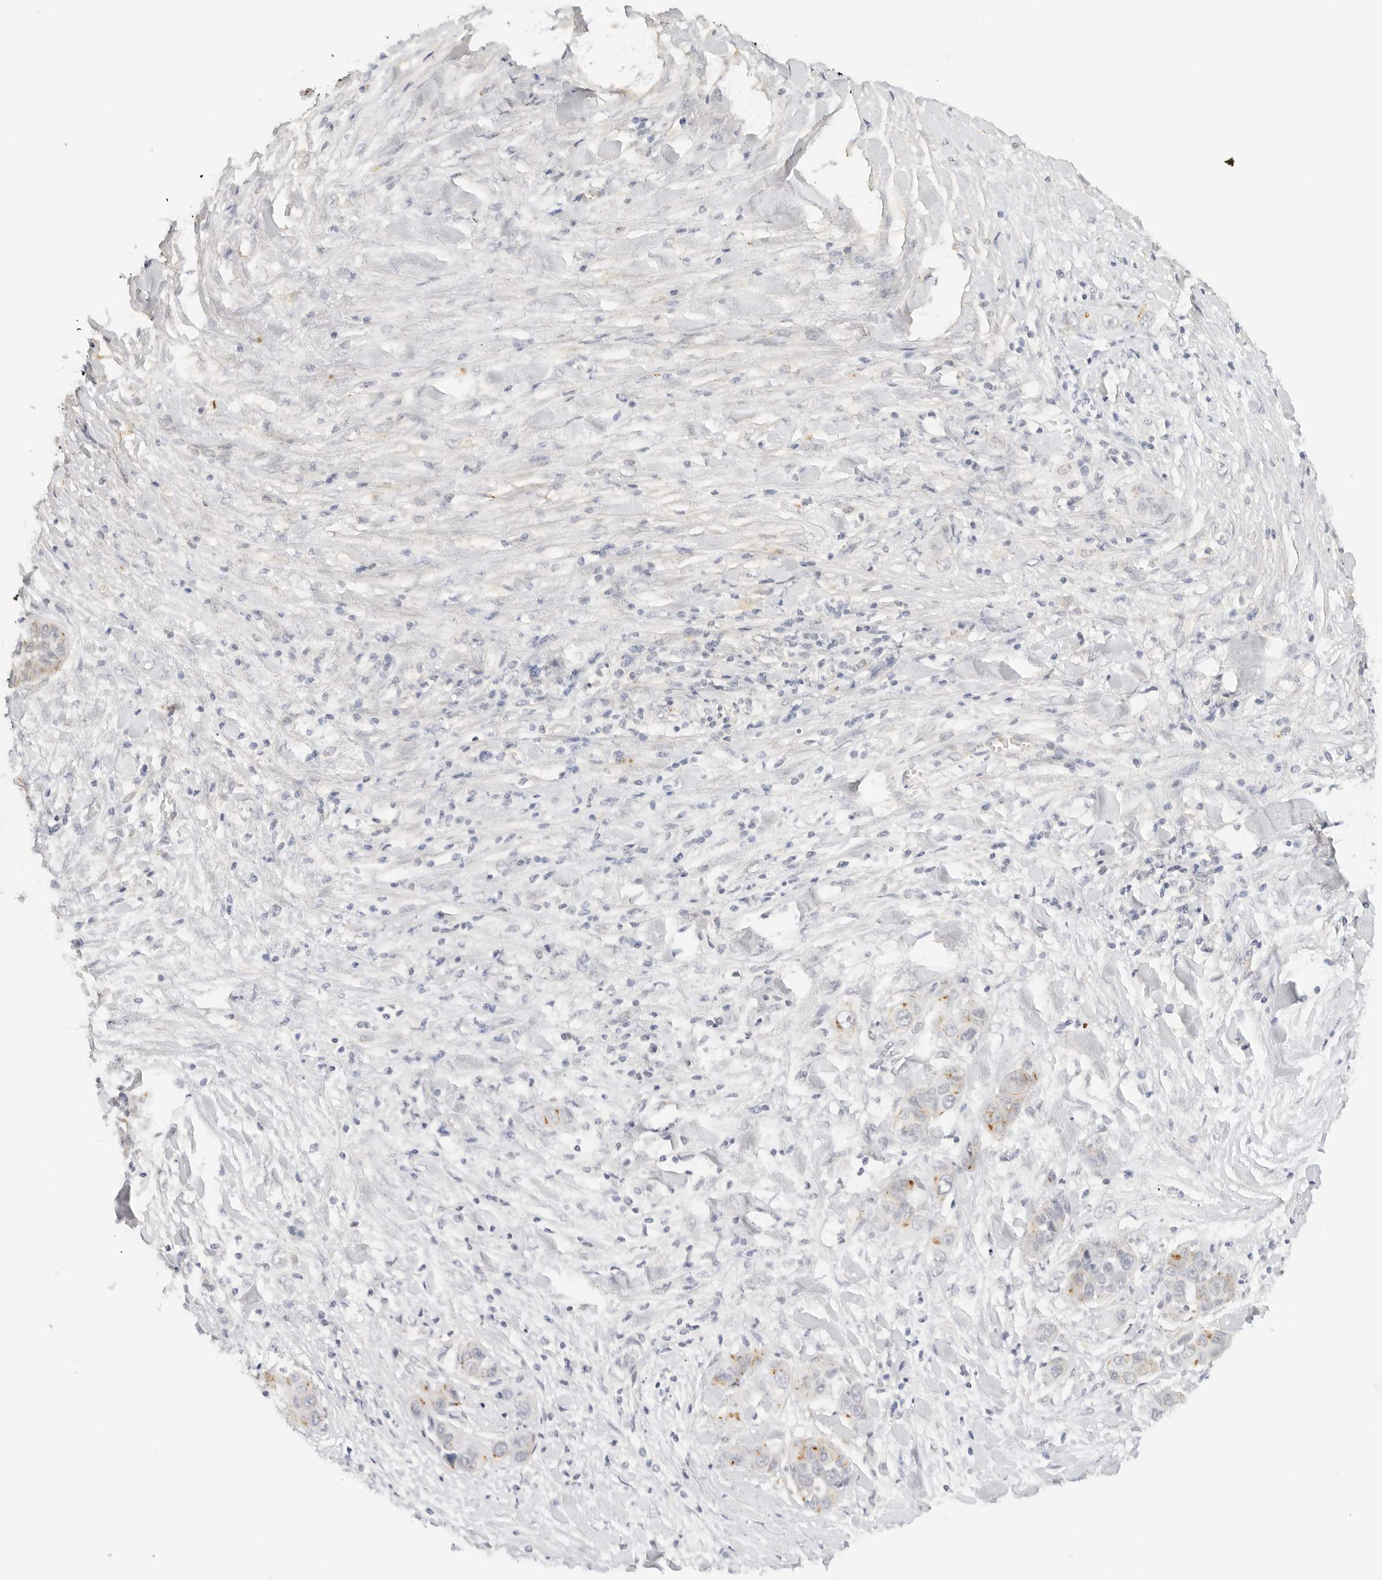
{"staining": {"intensity": "weak", "quantity": "<25%", "location": "cytoplasmic/membranous"}, "tissue": "liver cancer", "cell_type": "Tumor cells", "image_type": "cancer", "snomed": [{"axis": "morphology", "description": "Cholangiocarcinoma"}, {"axis": "topography", "description": "Liver"}], "caption": "Image shows no protein expression in tumor cells of liver cancer tissue.", "gene": "PCDH19", "patient": {"sex": "female", "age": 52}}